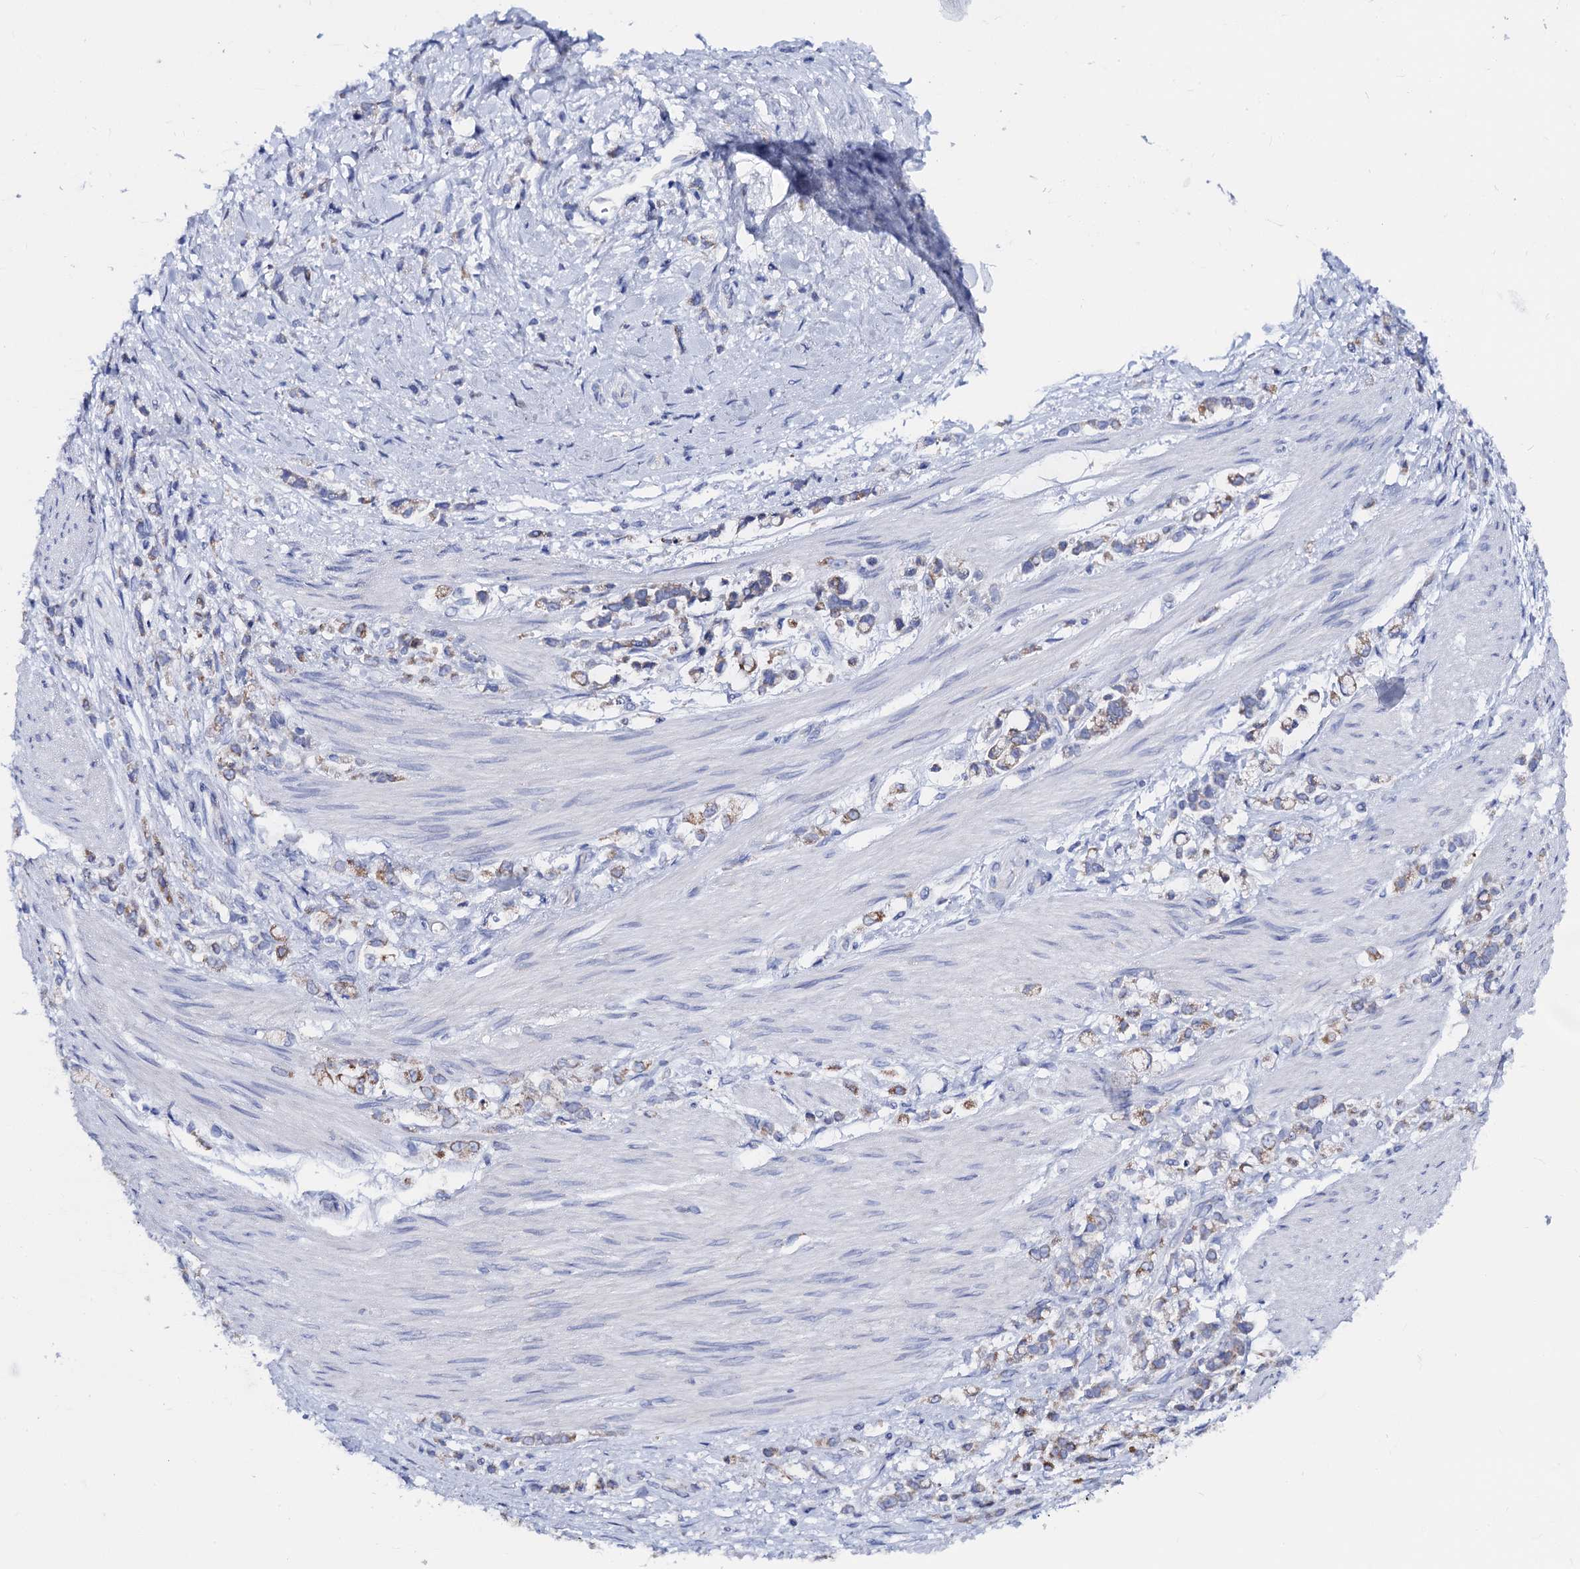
{"staining": {"intensity": "weak", "quantity": "25%-75%", "location": "cytoplasmic/membranous"}, "tissue": "stomach cancer", "cell_type": "Tumor cells", "image_type": "cancer", "snomed": [{"axis": "morphology", "description": "Adenocarcinoma, NOS"}, {"axis": "topography", "description": "Stomach"}], "caption": "Immunohistochemical staining of adenocarcinoma (stomach) shows low levels of weak cytoplasmic/membranous expression in approximately 25%-75% of tumor cells.", "gene": "ACADSB", "patient": {"sex": "female", "age": 60}}